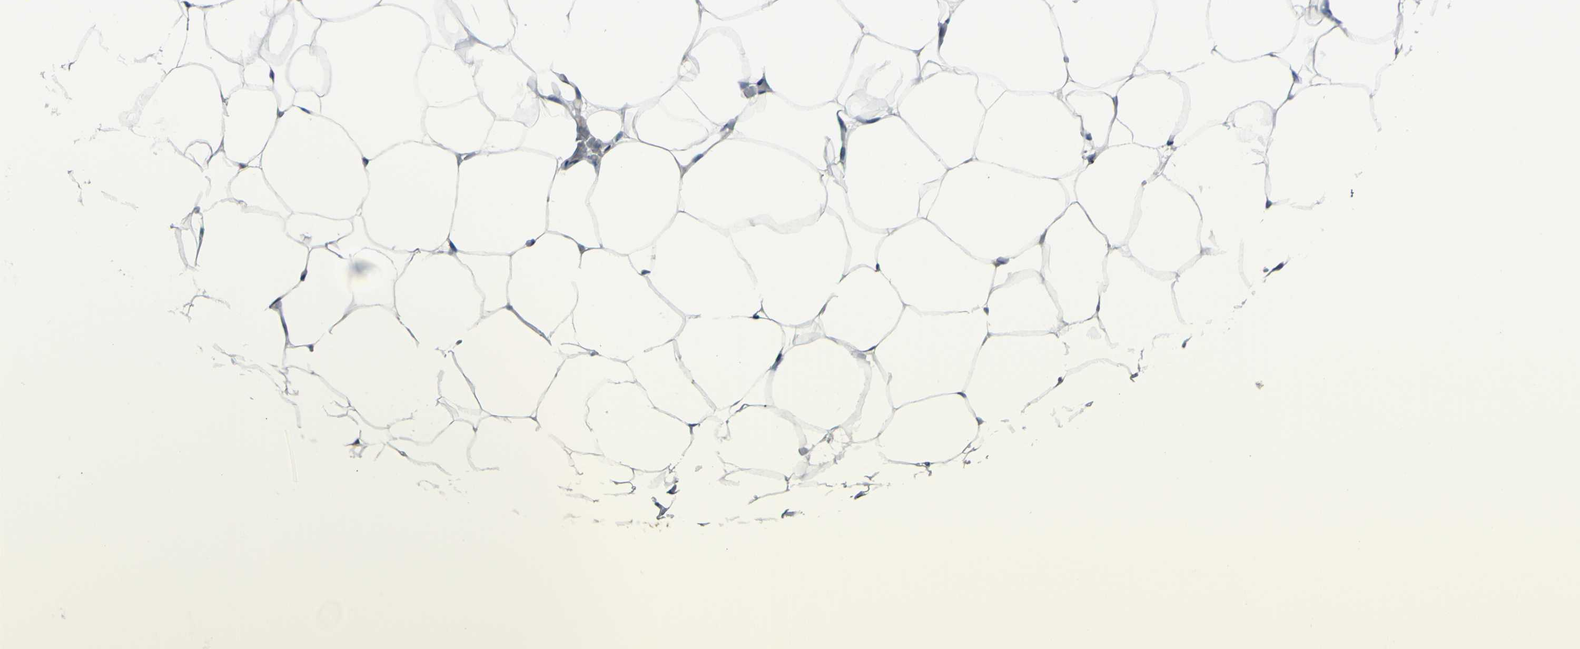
{"staining": {"intensity": "negative", "quantity": "none", "location": "none"}, "tissue": "adipose tissue", "cell_type": "Adipocytes", "image_type": "normal", "snomed": [{"axis": "morphology", "description": "Normal tissue, NOS"}, {"axis": "topography", "description": "Breast"}, {"axis": "topography", "description": "Adipose tissue"}], "caption": "There is no significant staining in adipocytes of adipose tissue. (DAB IHC, high magnification).", "gene": "SELENOS", "patient": {"sex": "female", "age": 25}}